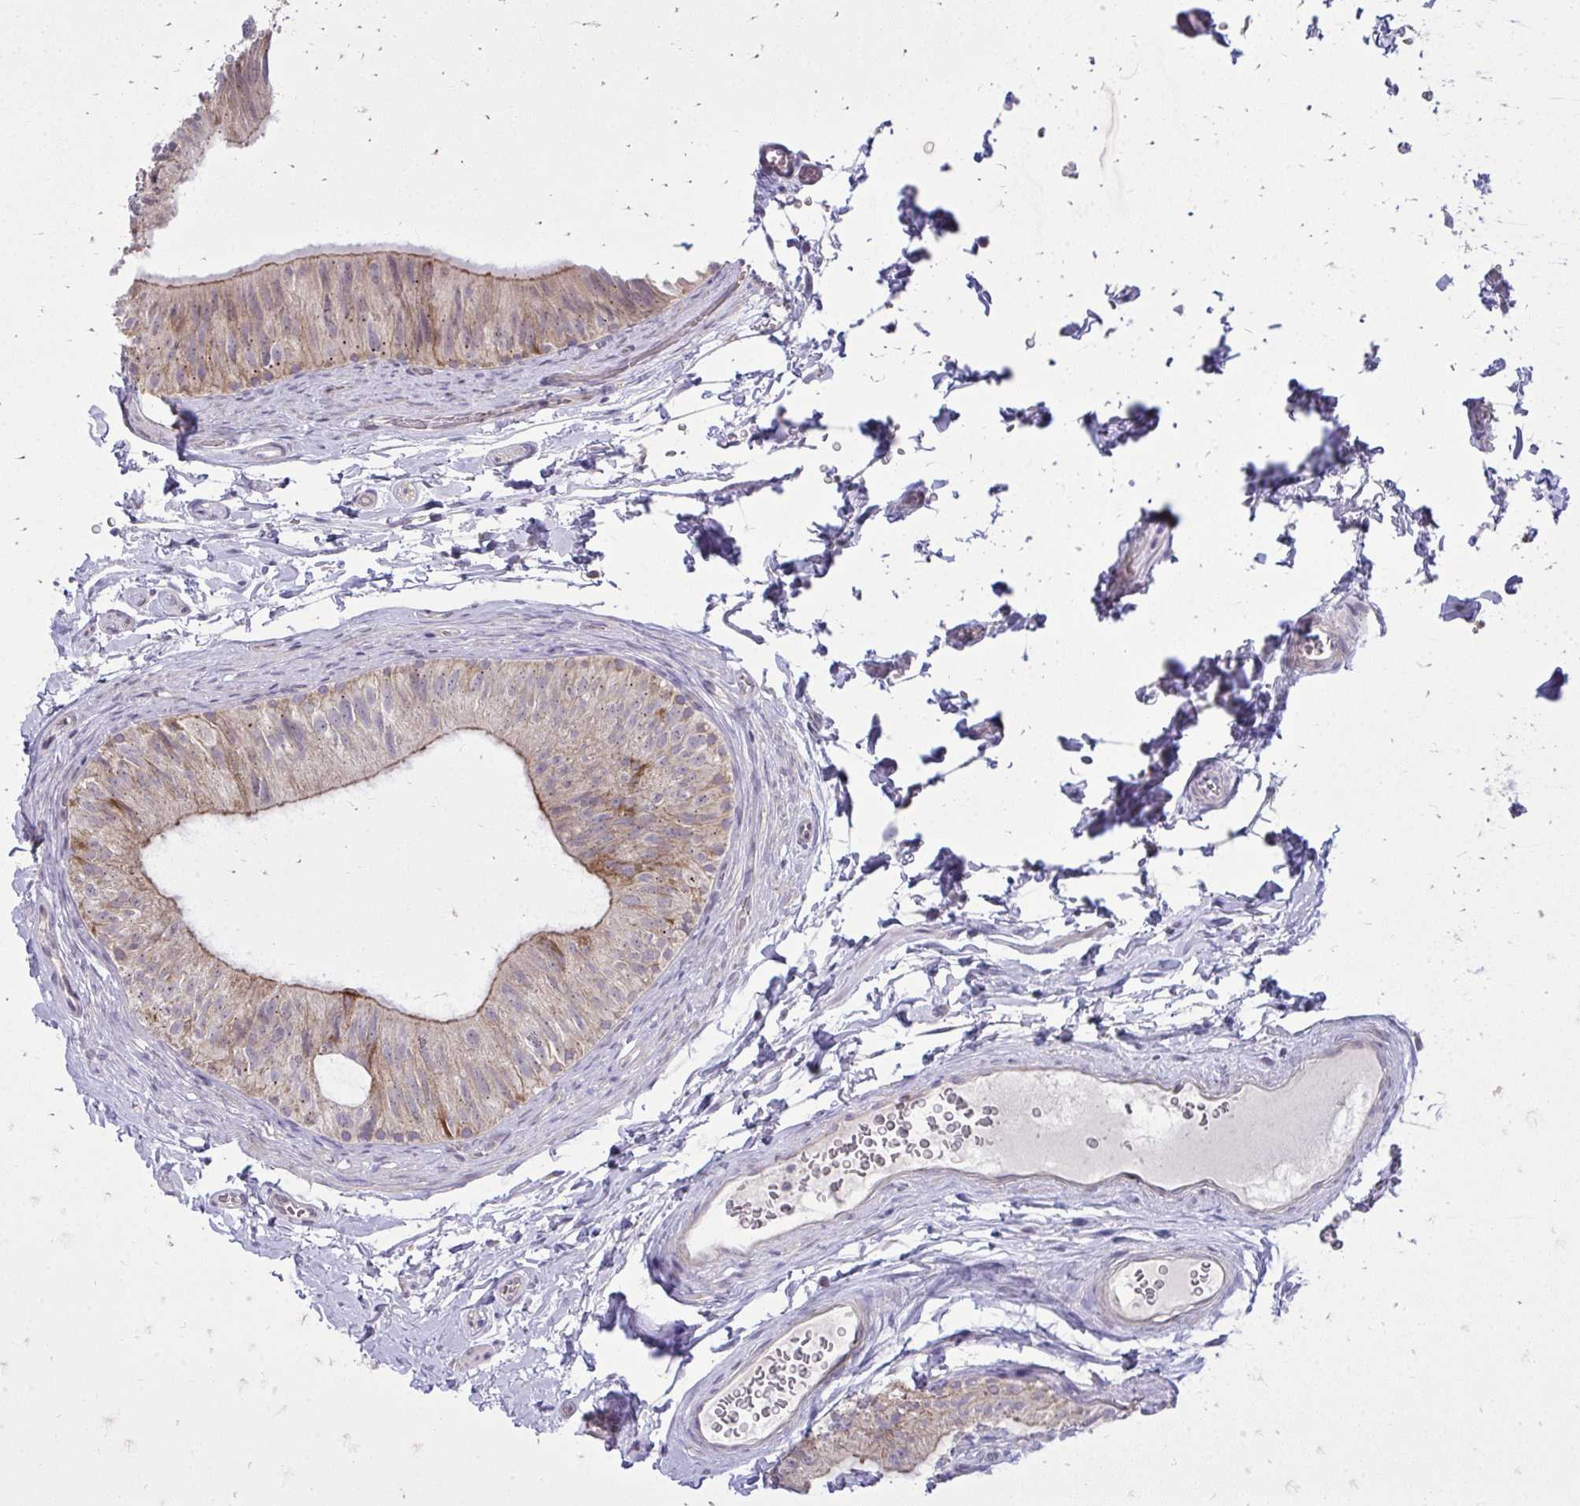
{"staining": {"intensity": "moderate", "quantity": ">75%", "location": "cytoplasmic/membranous"}, "tissue": "epididymis", "cell_type": "Glandular cells", "image_type": "normal", "snomed": [{"axis": "morphology", "description": "Normal tissue, NOS"}, {"axis": "topography", "description": "Epididymis, spermatic cord, NOS"}, {"axis": "topography", "description": "Epididymis"}], "caption": "A brown stain shows moderate cytoplasmic/membranous staining of a protein in glandular cells of benign epididymis. The protein is stained brown, and the nuclei are stained in blue (DAB IHC with brightfield microscopy, high magnification).", "gene": "SPTBN2", "patient": {"sex": "male", "age": 31}}